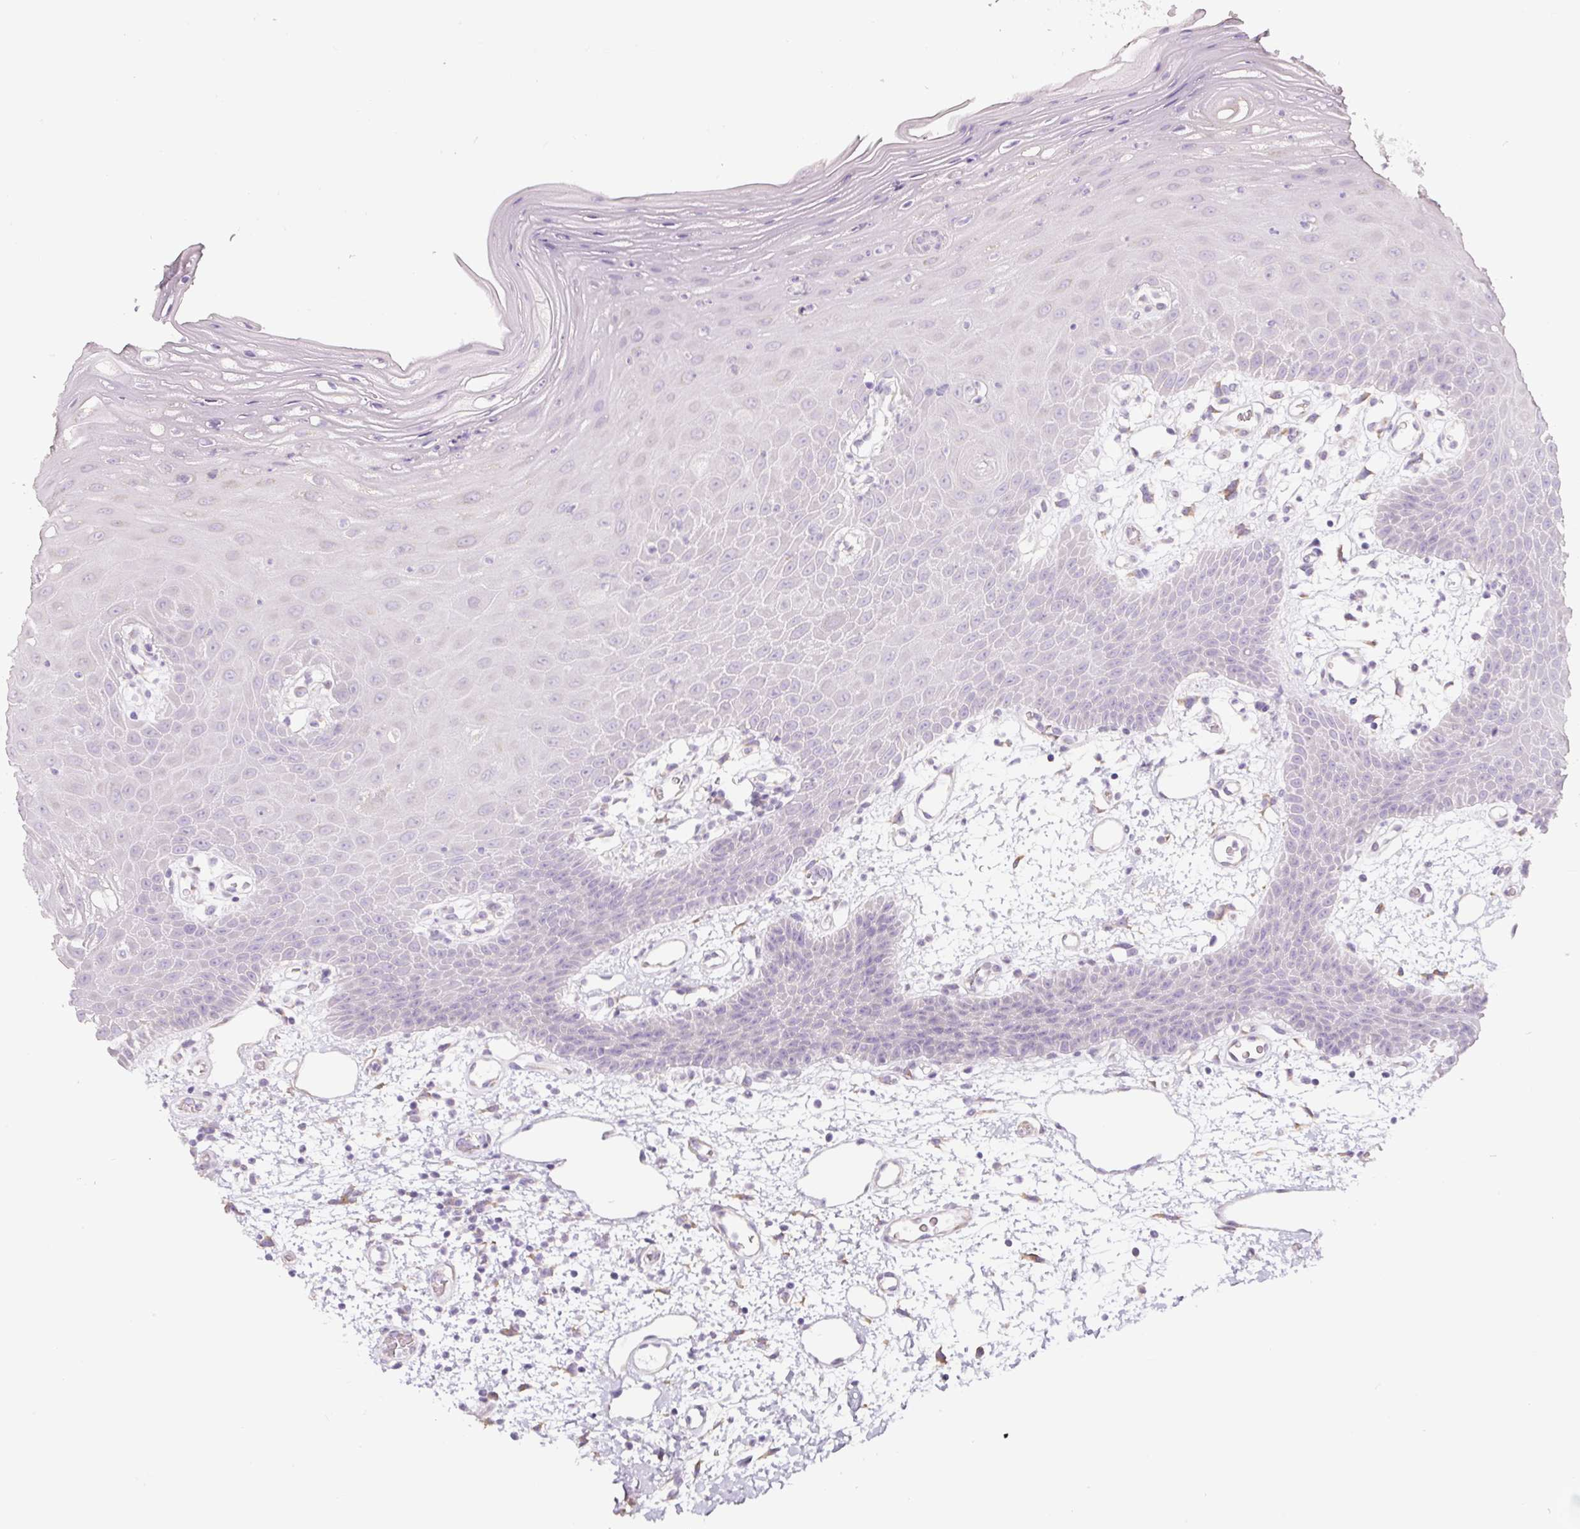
{"staining": {"intensity": "negative", "quantity": "none", "location": "none"}, "tissue": "oral mucosa", "cell_type": "Squamous epithelial cells", "image_type": "normal", "snomed": [{"axis": "morphology", "description": "Normal tissue, NOS"}, {"axis": "topography", "description": "Oral tissue"}], "caption": "A high-resolution histopathology image shows IHC staining of normal oral mucosa, which reveals no significant expression in squamous epithelial cells. (DAB (3,3'-diaminobenzidine) immunohistochemistry, high magnification).", "gene": "PWWP3B", "patient": {"sex": "female", "age": 59}}